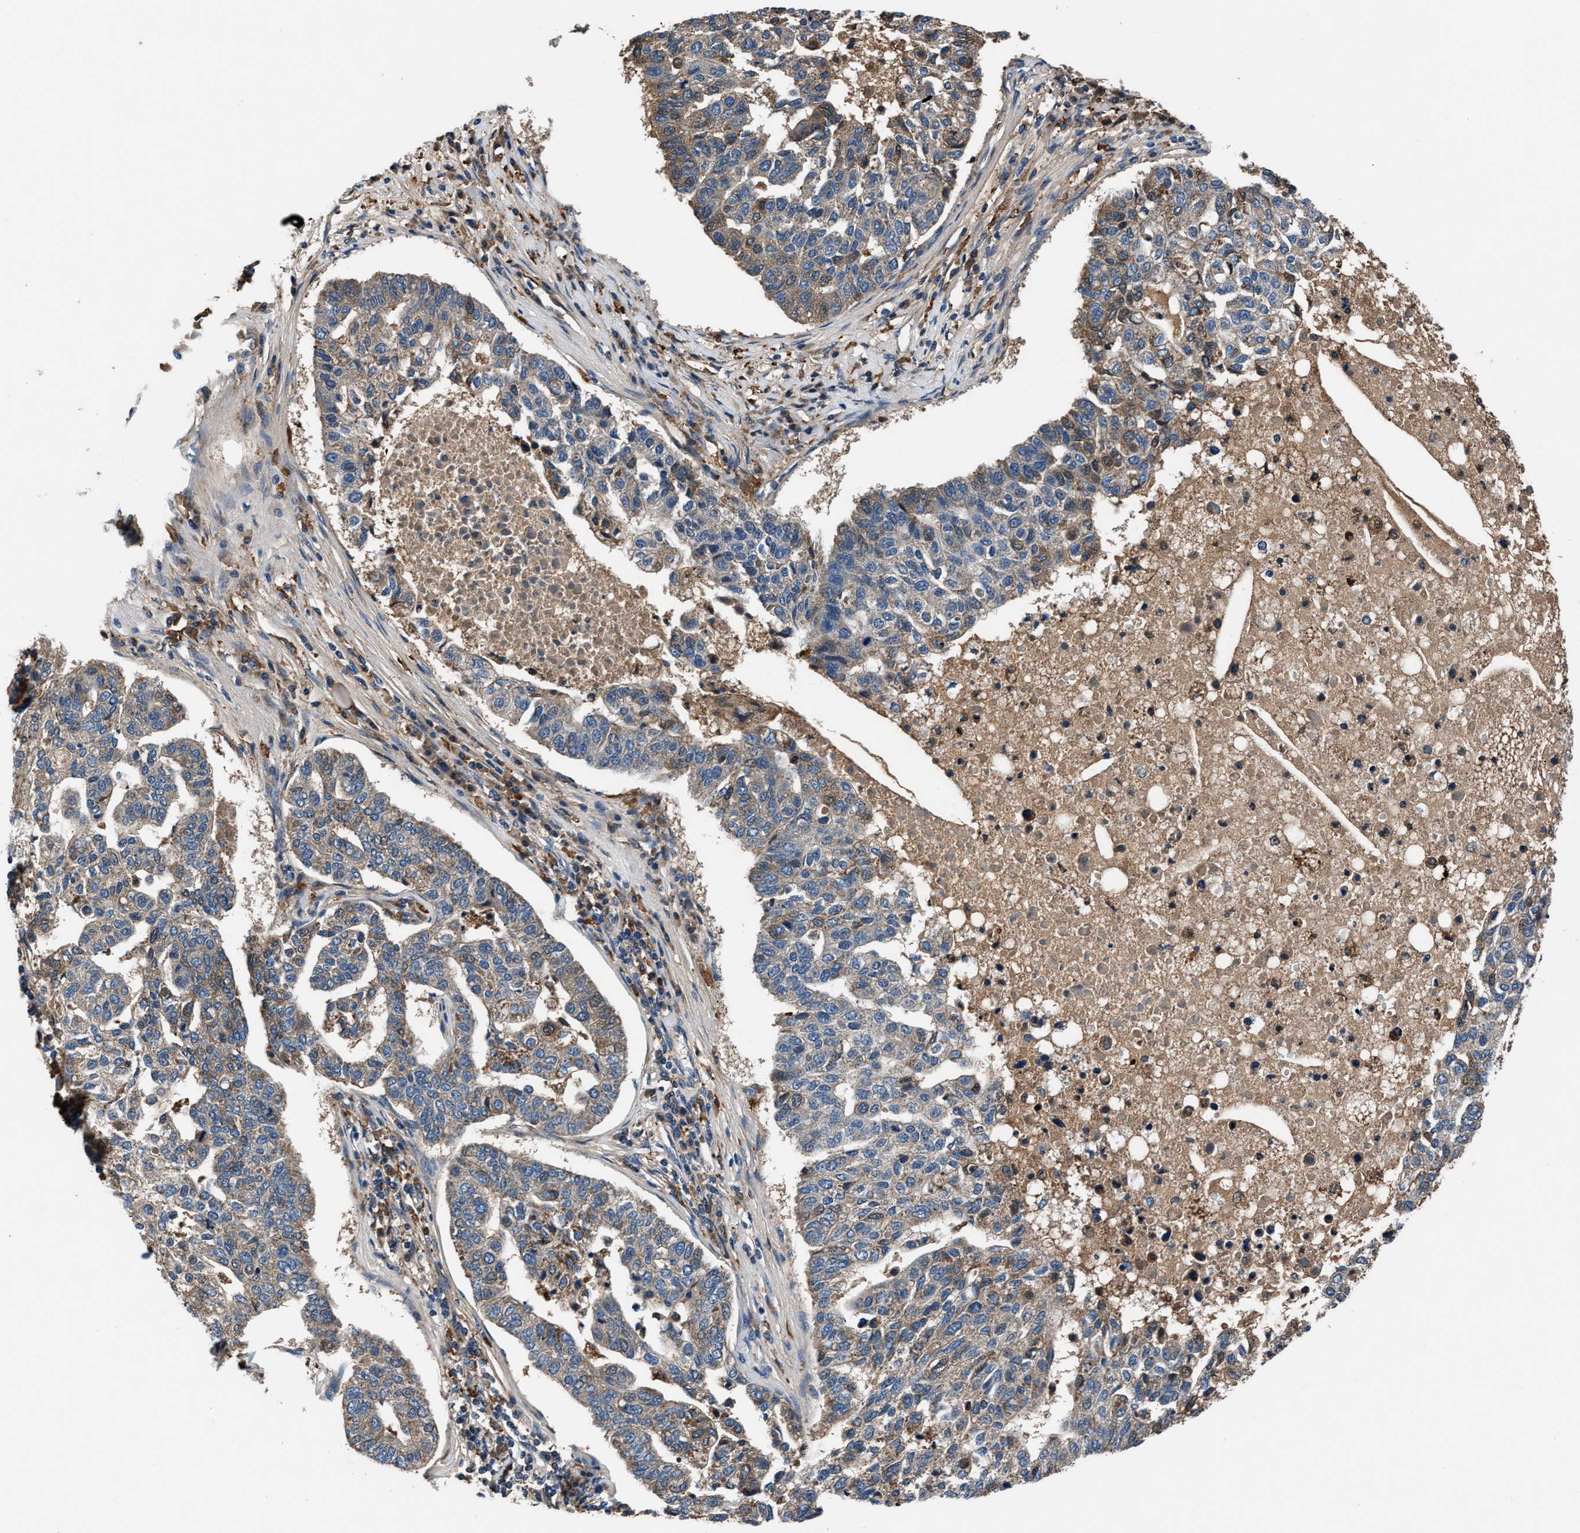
{"staining": {"intensity": "weak", "quantity": "25%-75%", "location": "cytoplasmic/membranous"}, "tissue": "pancreatic cancer", "cell_type": "Tumor cells", "image_type": "cancer", "snomed": [{"axis": "morphology", "description": "Adenocarcinoma, NOS"}, {"axis": "topography", "description": "Pancreas"}], "caption": "IHC histopathology image of neoplastic tissue: pancreatic cancer (adenocarcinoma) stained using immunohistochemistry exhibits low levels of weak protein expression localized specifically in the cytoplasmic/membranous of tumor cells, appearing as a cytoplasmic/membranous brown color.", "gene": "FAM221A", "patient": {"sex": "female", "age": 61}}